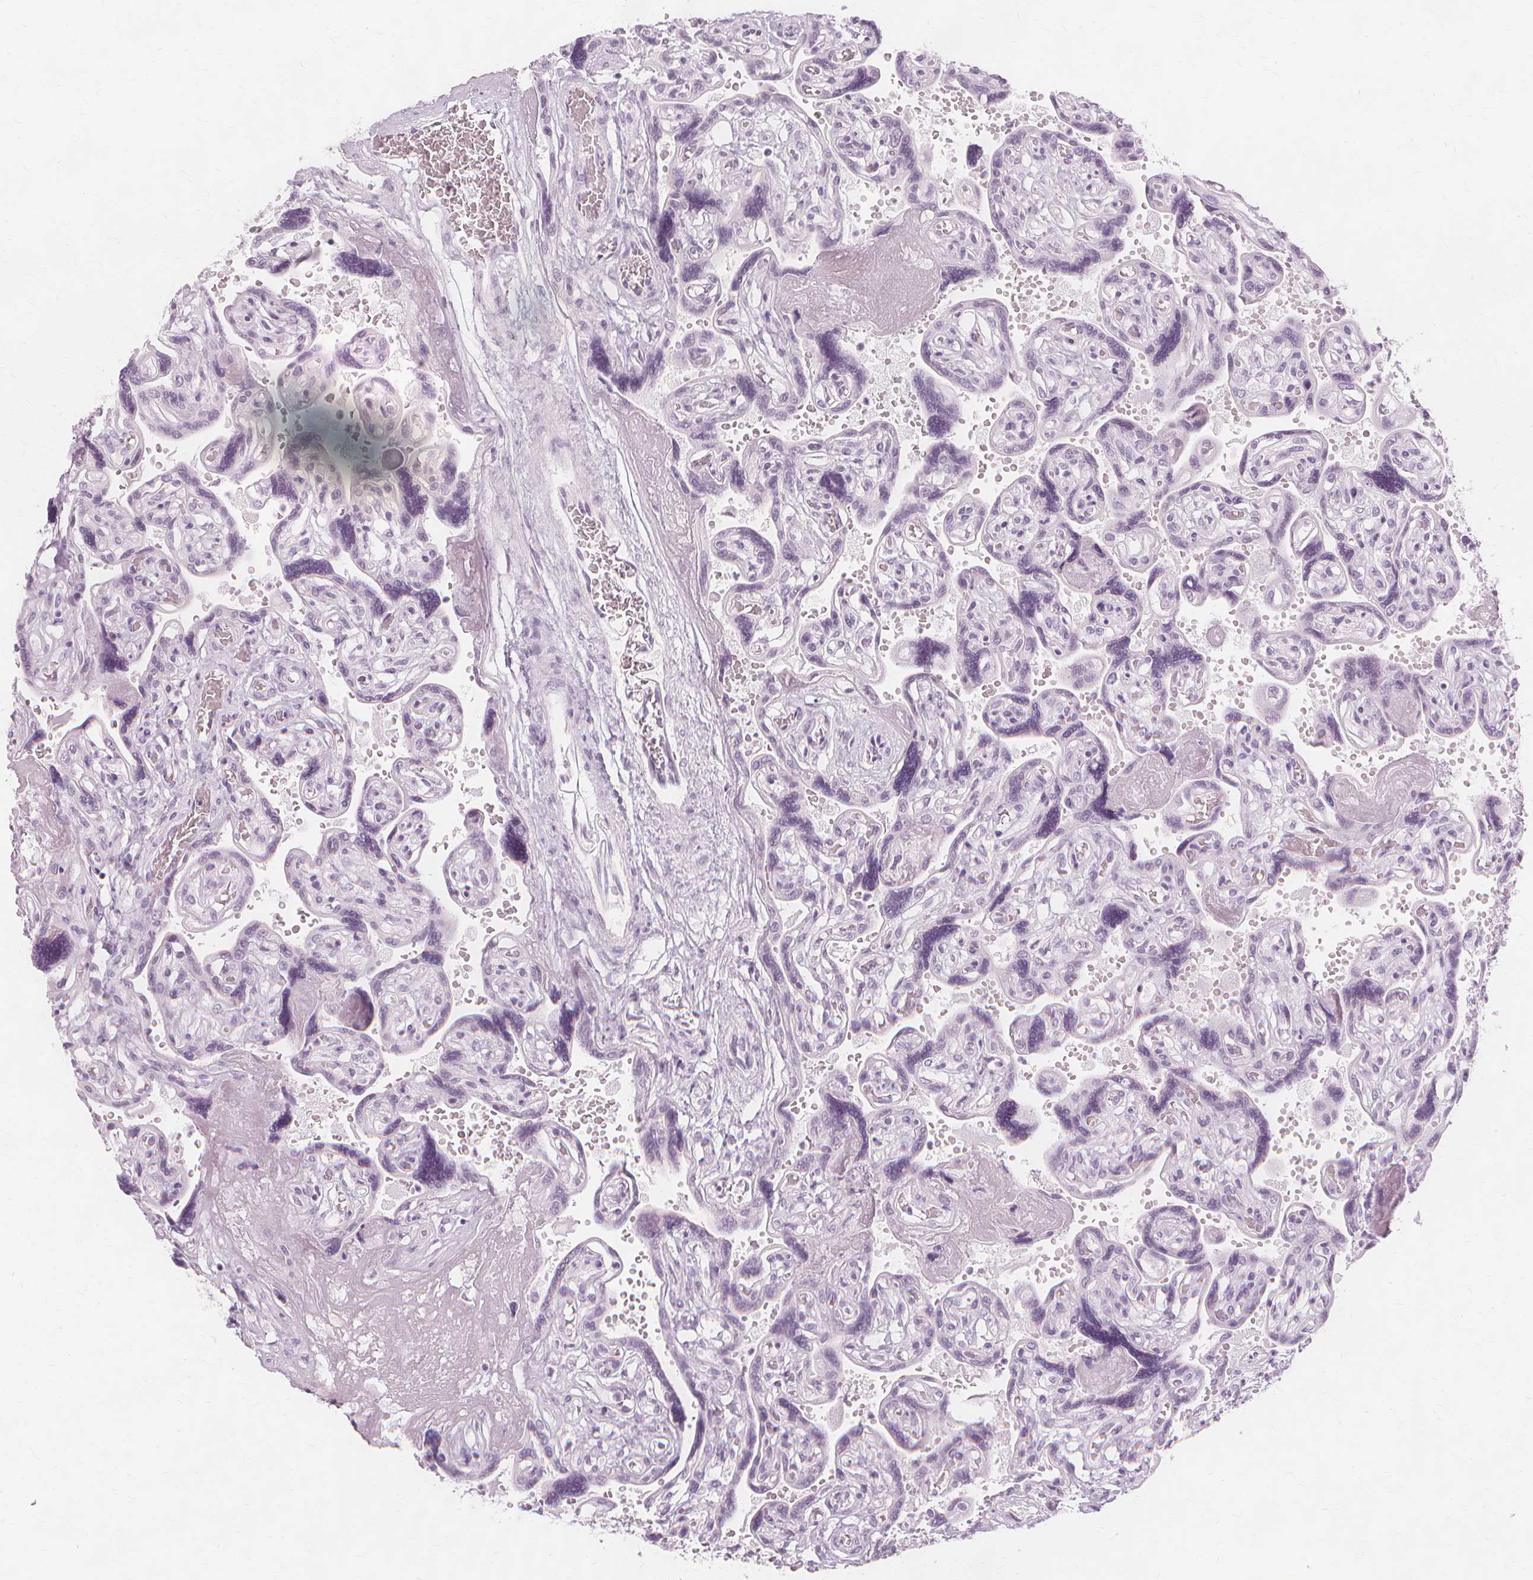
{"staining": {"intensity": "negative", "quantity": "none", "location": "none"}, "tissue": "placenta", "cell_type": "Decidual cells", "image_type": "normal", "snomed": [{"axis": "morphology", "description": "Normal tissue, NOS"}, {"axis": "topography", "description": "Placenta"}], "caption": "Immunohistochemistry (IHC) micrograph of unremarkable human placenta stained for a protein (brown), which displays no positivity in decidual cells.", "gene": "TFF1", "patient": {"sex": "female", "age": 32}}